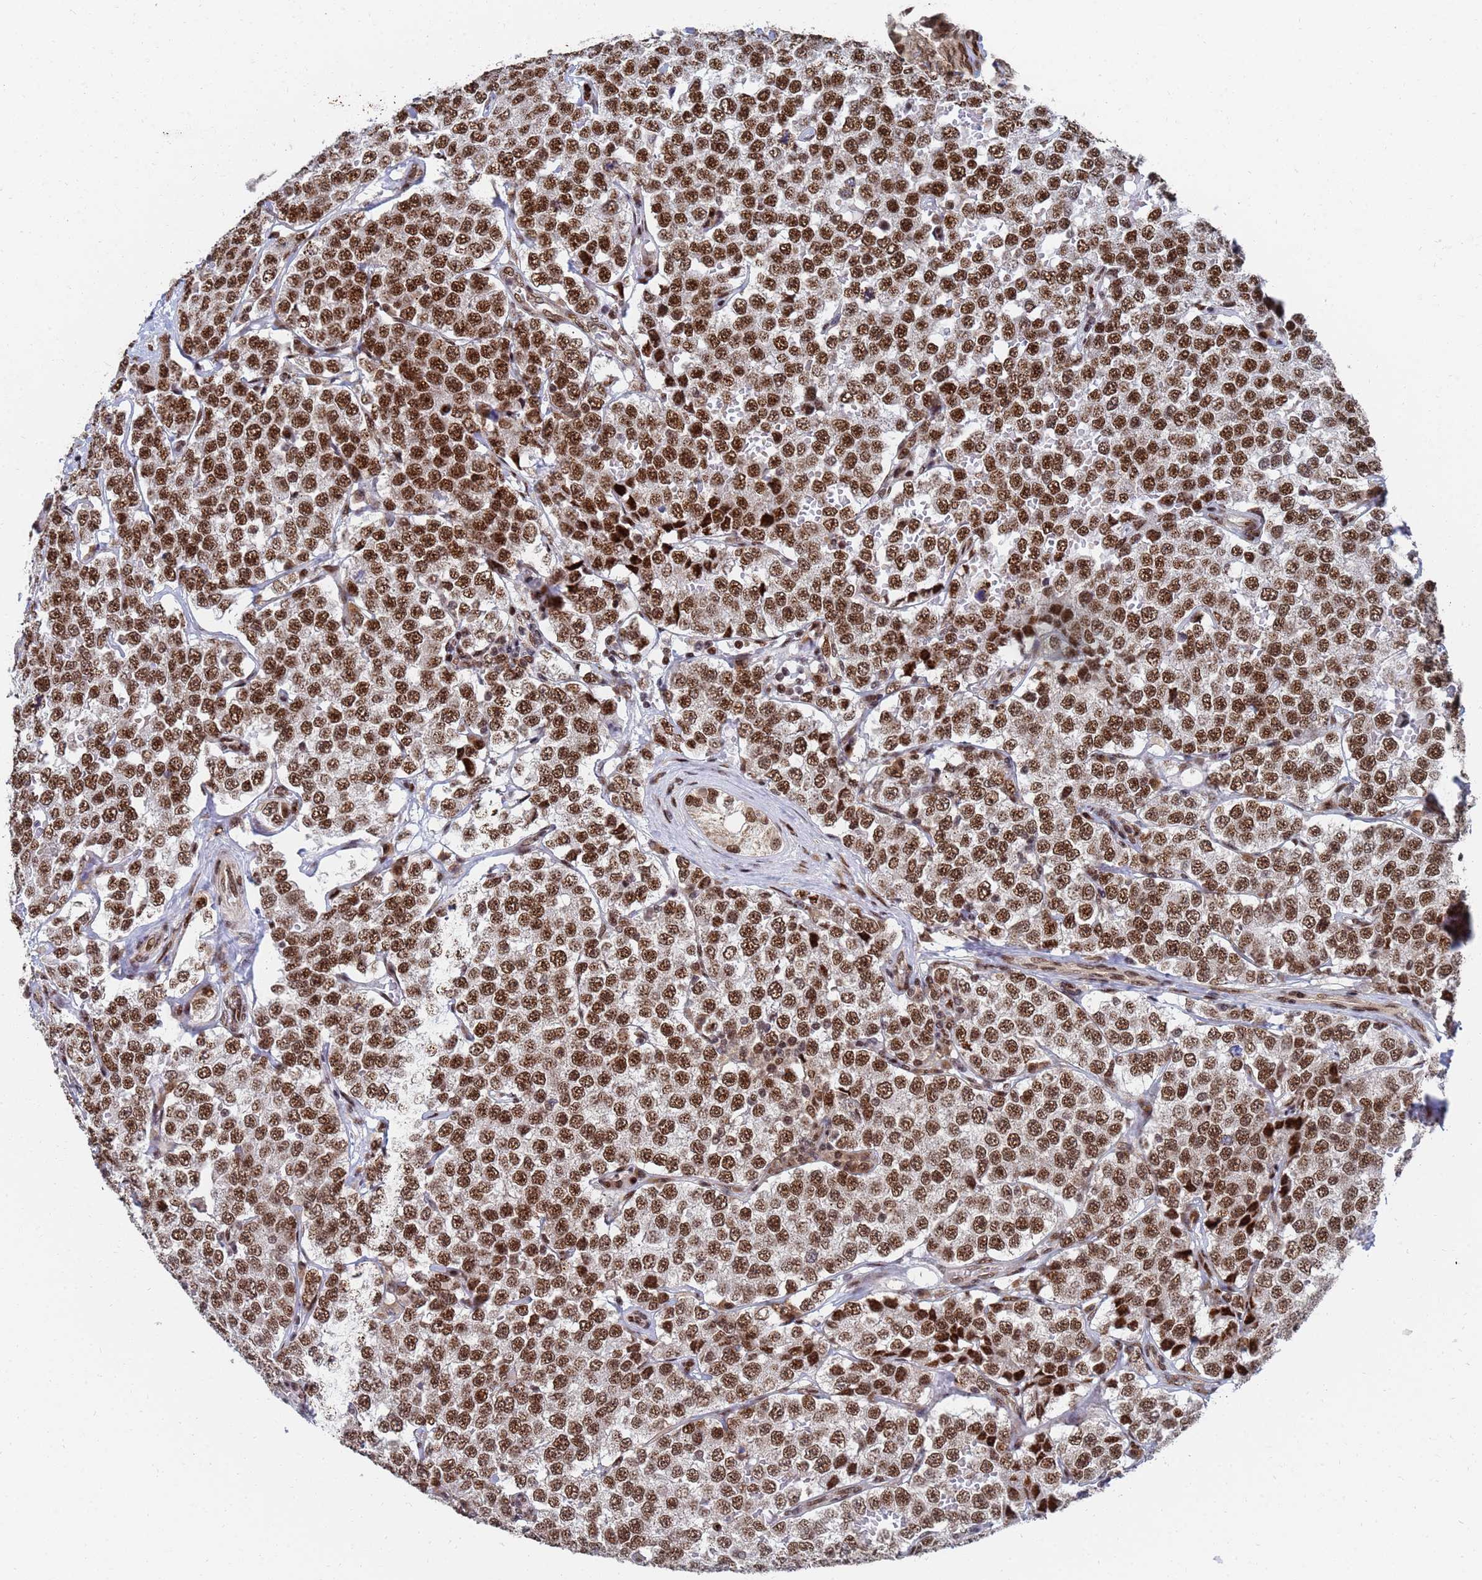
{"staining": {"intensity": "strong", "quantity": ">75%", "location": "nuclear"}, "tissue": "testis cancer", "cell_type": "Tumor cells", "image_type": "cancer", "snomed": [{"axis": "morphology", "description": "Seminoma, NOS"}, {"axis": "topography", "description": "Testis"}], "caption": "The histopathology image demonstrates immunohistochemical staining of seminoma (testis). There is strong nuclear expression is seen in about >75% of tumor cells. The protein of interest is stained brown, and the nuclei are stained in blue (DAB (3,3'-diaminobenzidine) IHC with brightfield microscopy, high magnification).", "gene": "AP5Z1", "patient": {"sex": "male", "age": 34}}